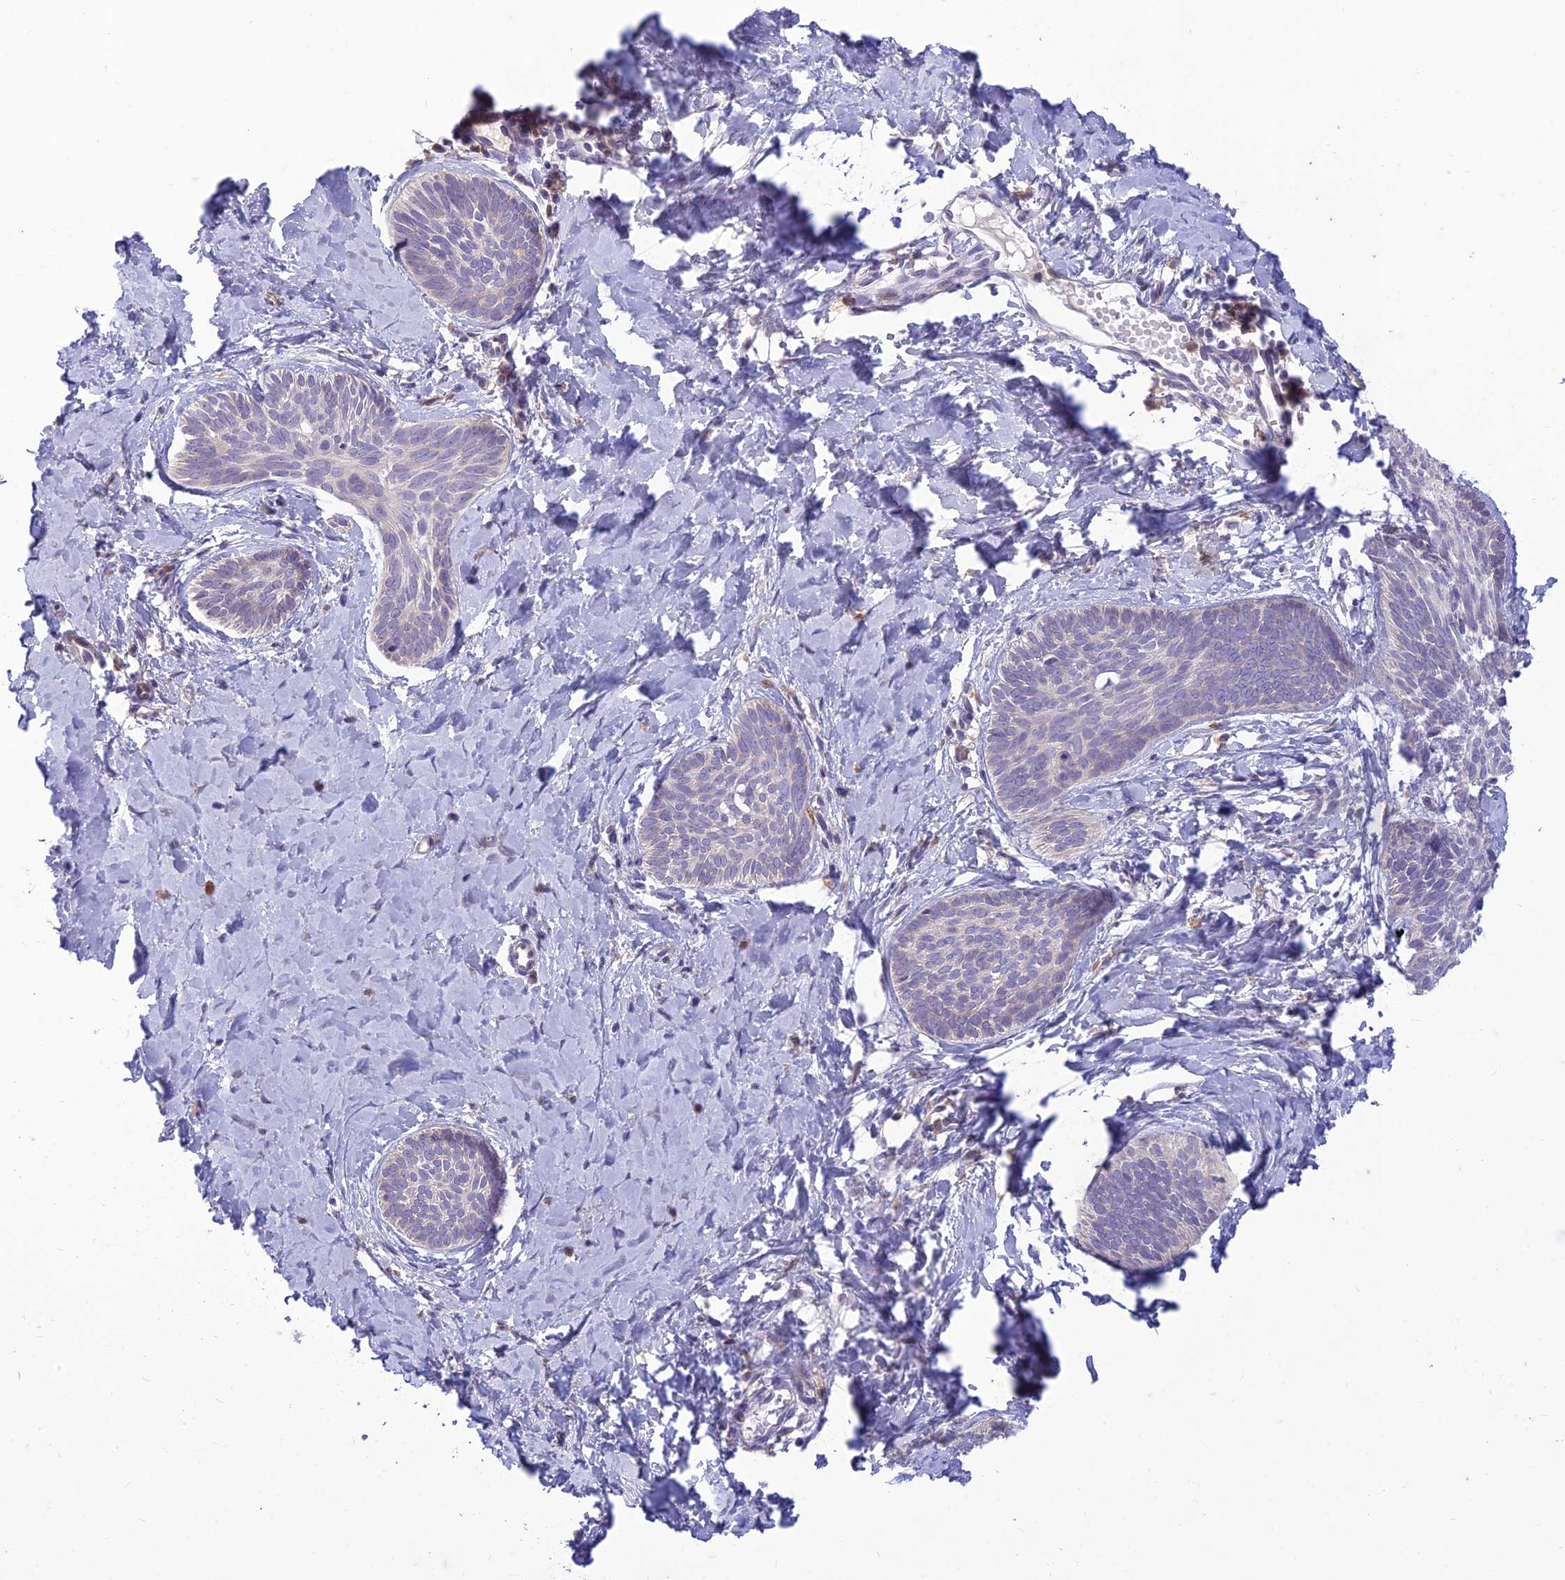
{"staining": {"intensity": "negative", "quantity": "none", "location": "none"}, "tissue": "skin cancer", "cell_type": "Tumor cells", "image_type": "cancer", "snomed": [{"axis": "morphology", "description": "Basal cell carcinoma"}, {"axis": "topography", "description": "Skin"}], "caption": "Skin cancer was stained to show a protein in brown. There is no significant staining in tumor cells. (Brightfield microscopy of DAB IHC at high magnification).", "gene": "ITGAE", "patient": {"sex": "female", "age": 81}}